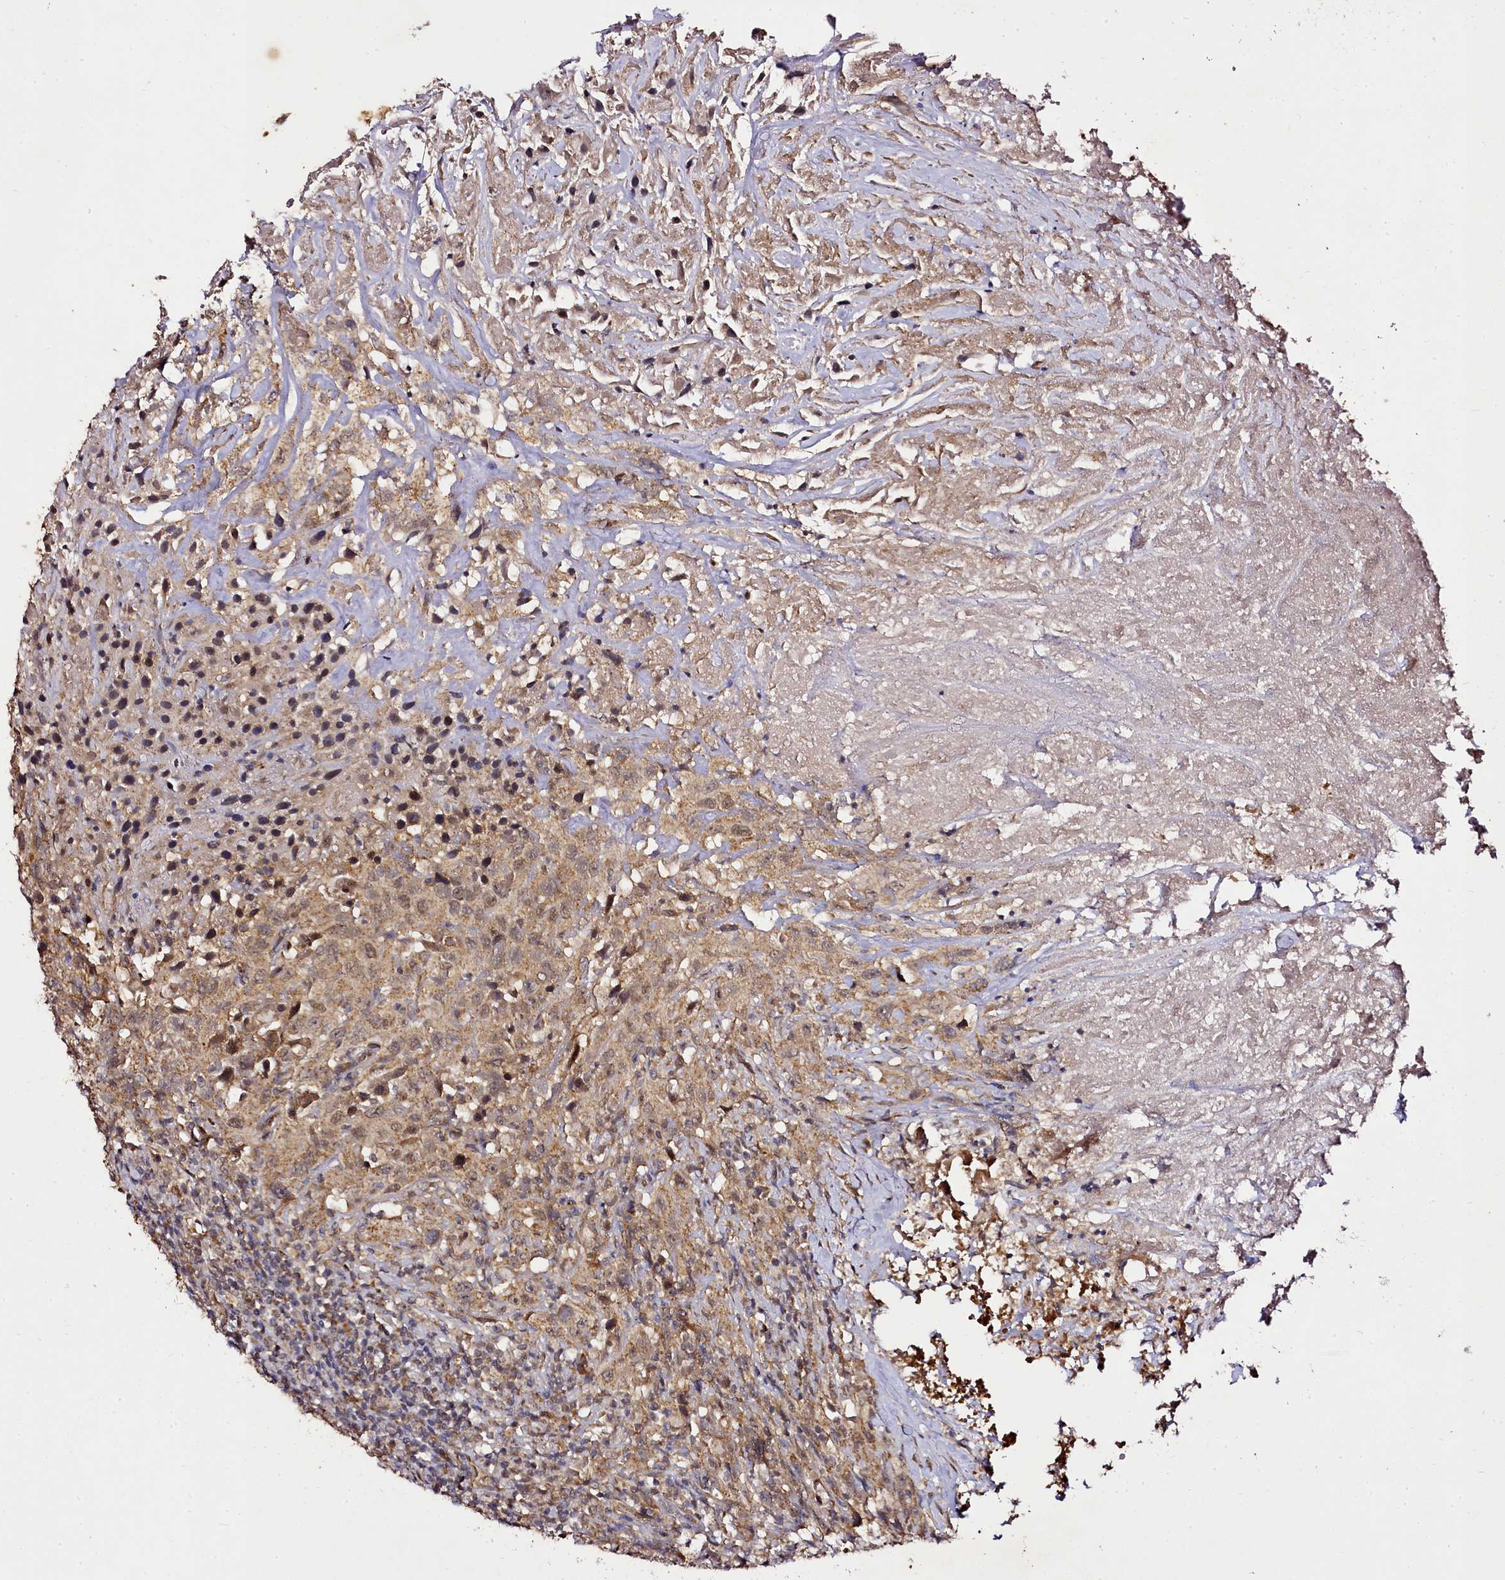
{"staining": {"intensity": "moderate", "quantity": ">75%", "location": "cytoplasmic/membranous,nuclear"}, "tissue": "urothelial cancer", "cell_type": "Tumor cells", "image_type": "cancer", "snomed": [{"axis": "morphology", "description": "Urothelial carcinoma, High grade"}, {"axis": "topography", "description": "Urinary bladder"}], "caption": "Approximately >75% of tumor cells in high-grade urothelial carcinoma demonstrate moderate cytoplasmic/membranous and nuclear protein positivity as visualized by brown immunohistochemical staining.", "gene": "EDIL3", "patient": {"sex": "male", "age": 61}}